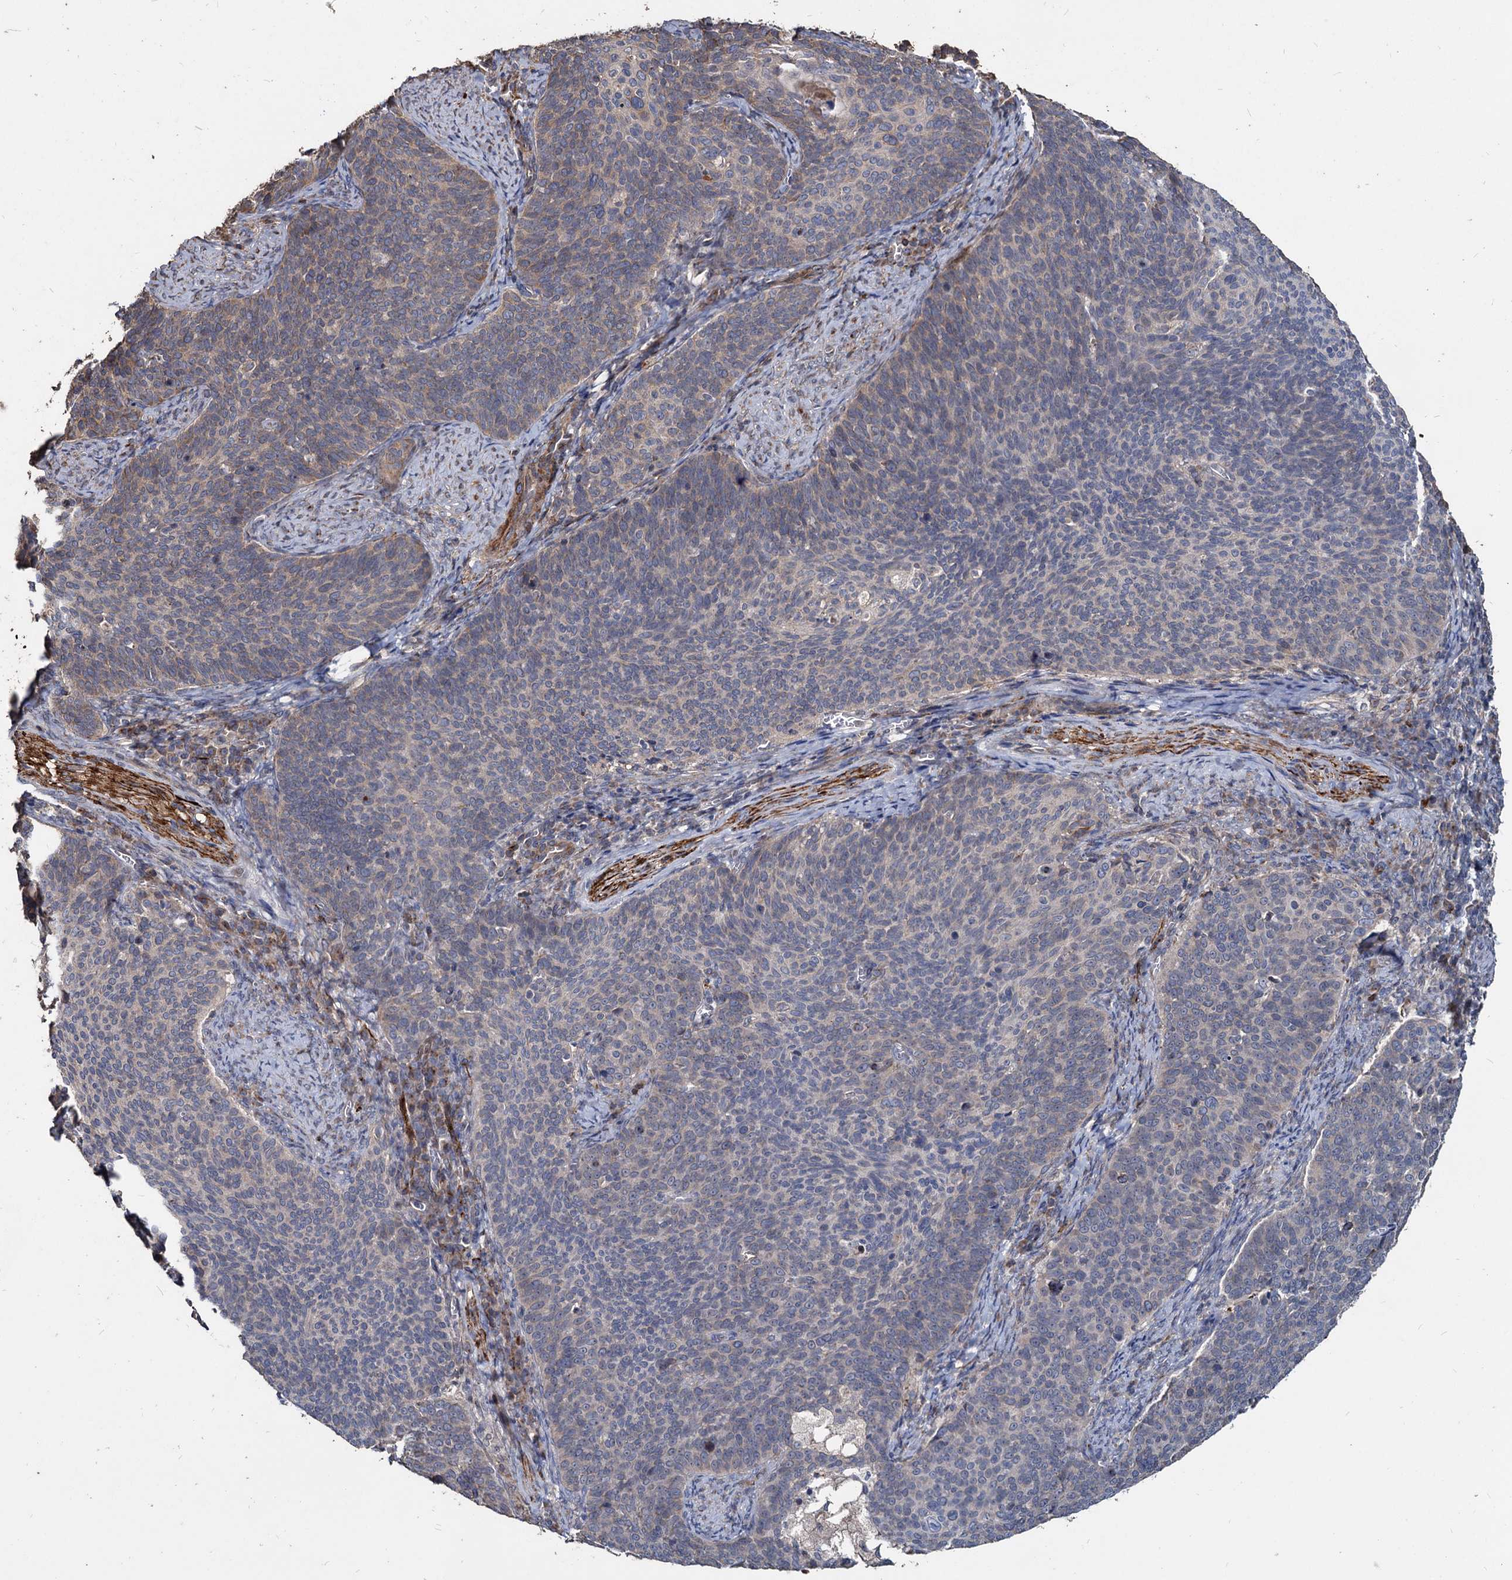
{"staining": {"intensity": "moderate", "quantity": "<25%", "location": "cytoplasmic/membranous"}, "tissue": "cervical cancer", "cell_type": "Tumor cells", "image_type": "cancer", "snomed": [{"axis": "morphology", "description": "Normal tissue, NOS"}, {"axis": "morphology", "description": "Squamous cell carcinoma, NOS"}, {"axis": "topography", "description": "Cervix"}], "caption": "Squamous cell carcinoma (cervical) stained with DAB (3,3'-diaminobenzidine) immunohistochemistry (IHC) demonstrates low levels of moderate cytoplasmic/membranous staining in about <25% of tumor cells.", "gene": "DEPDC4", "patient": {"sex": "female", "age": 39}}